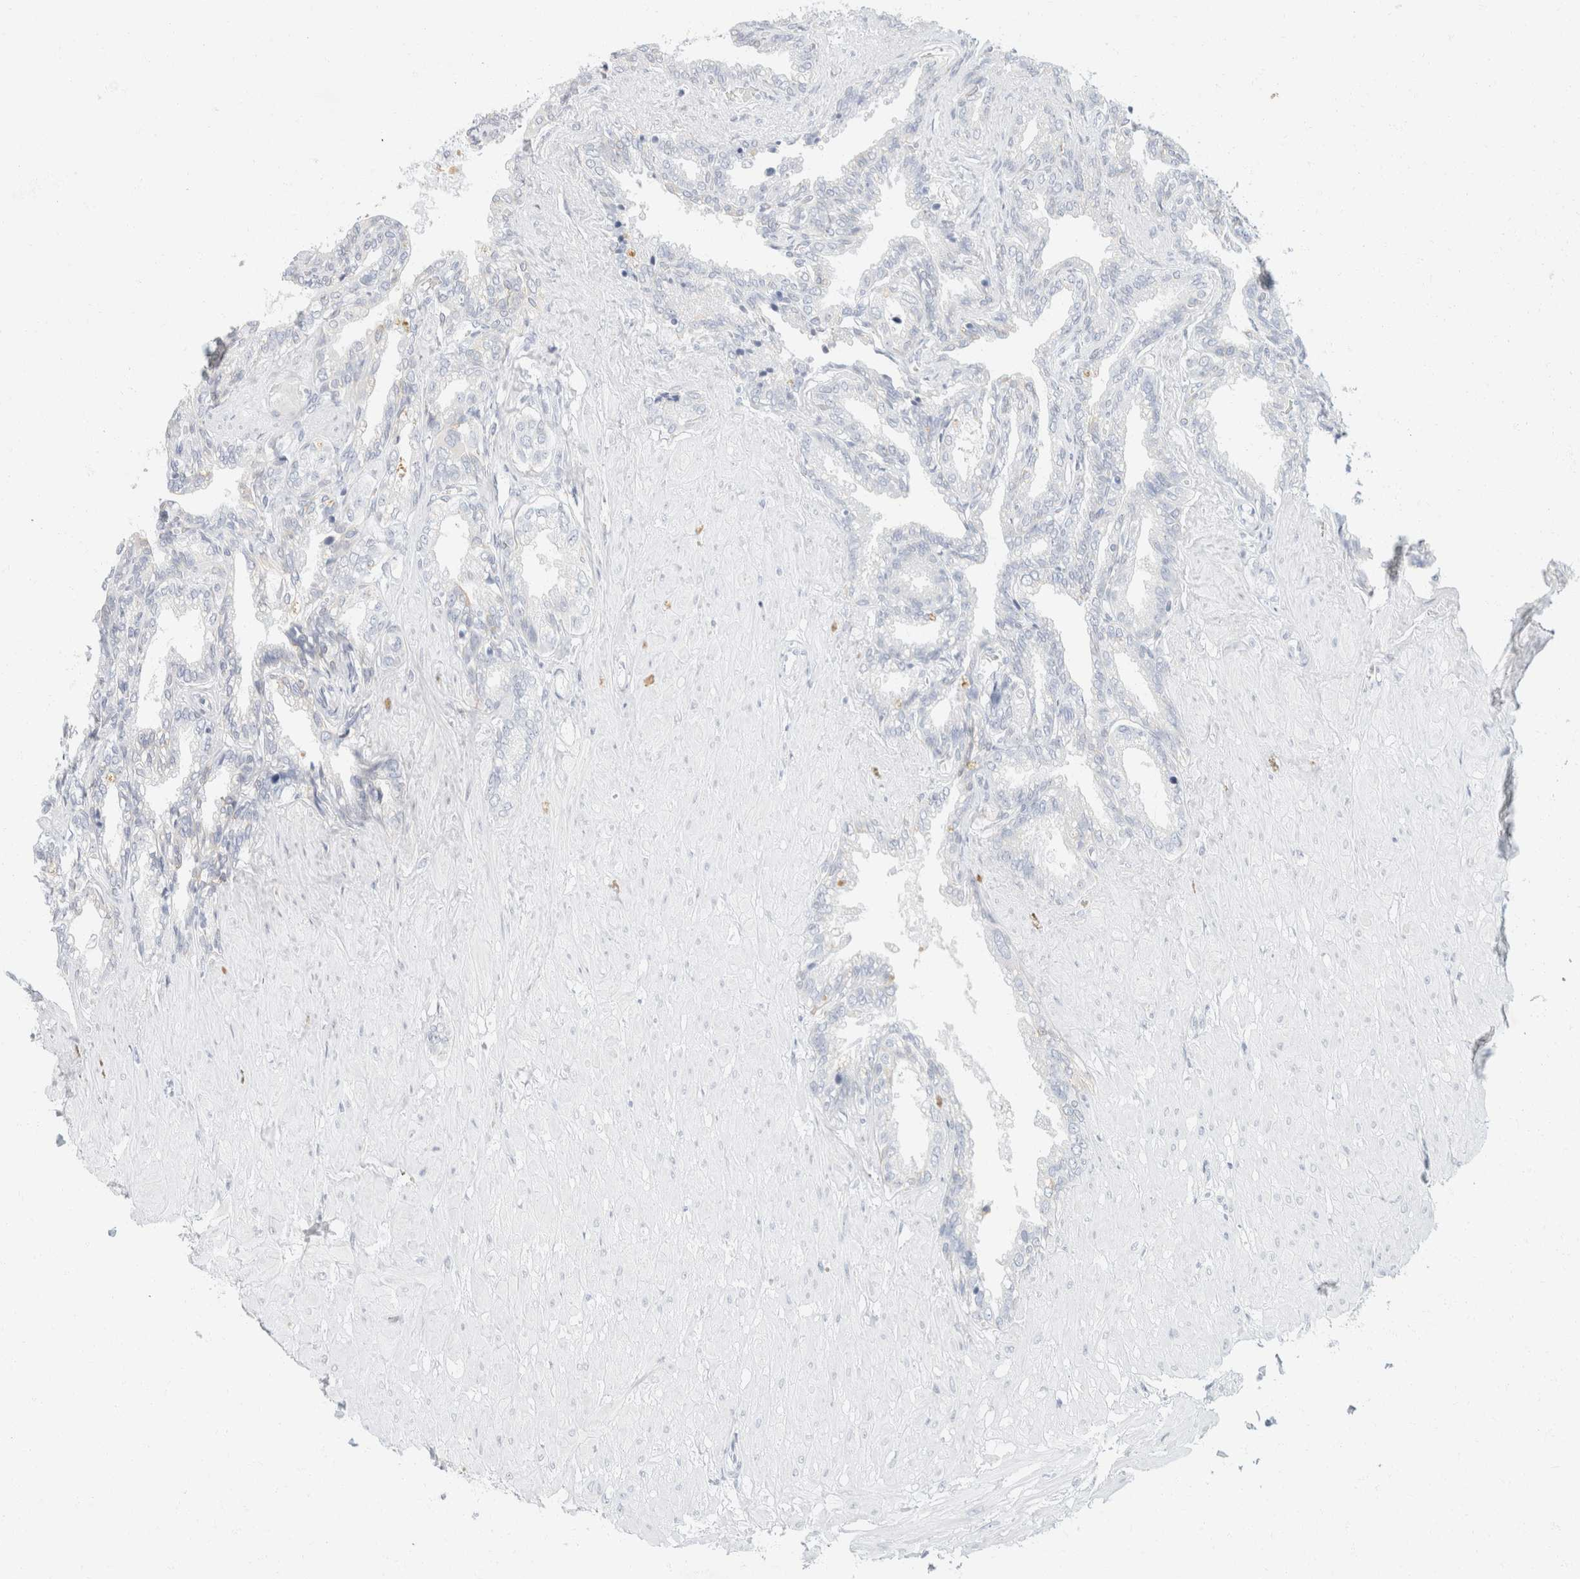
{"staining": {"intensity": "negative", "quantity": "none", "location": "none"}, "tissue": "seminal vesicle", "cell_type": "Glandular cells", "image_type": "normal", "snomed": [{"axis": "morphology", "description": "Normal tissue, NOS"}, {"axis": "topography", "description": "Seminal veicle"}], "caption": "Immunohistochemistry of unremarkable seminal vesicle displays no positivity in glandular cells.", "gene": "KRT20", "patient": {"sex": "male", "age": 46}}